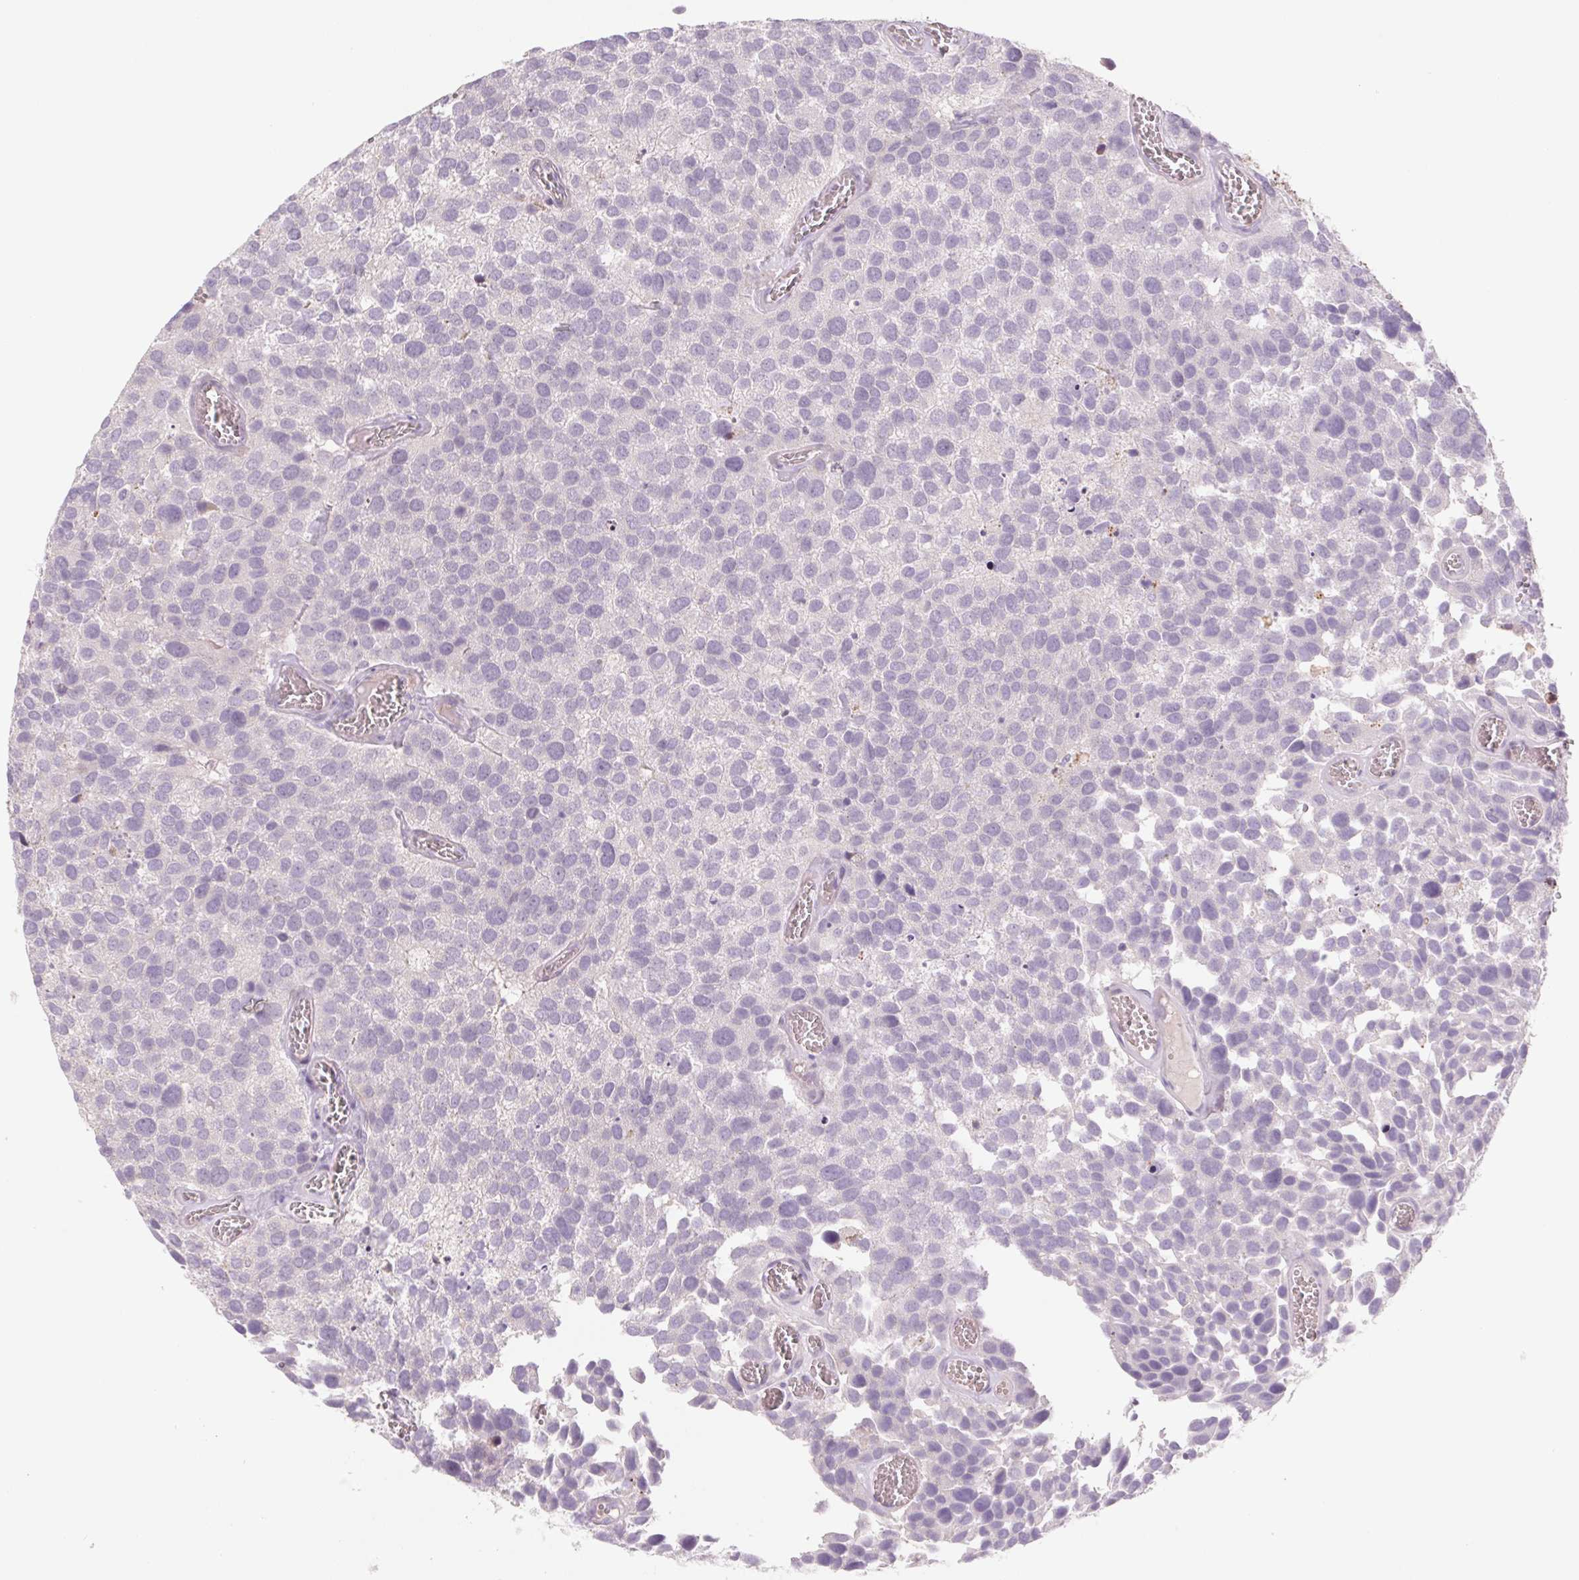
{"staining": {"intensity": "negative", "quantity": "none", "location": "none"}, "tissue": "urothelial cancer", "cell_type": "Tumor cells", "image_type": "cancer", "snomed": [{"axis": "morphology", "description": "Urothelial carcinoma, Low grade"}, {"axis": "topography", "description": "Urinary bladder"}], "caption": "High power microscopy histopathology image of an immunohistochemistry (IHC) image of urothelial cancer, revealing no significant positivity in tumor cells. Brightfield microscopy of immunohistochemistry stained with DAB (3,3'-diaminobenzidine) (brown) and hematoxylin (blue), captured at high magnification.", "gene": "KRT1", "patient": {"sex": "female", "age": 69}}